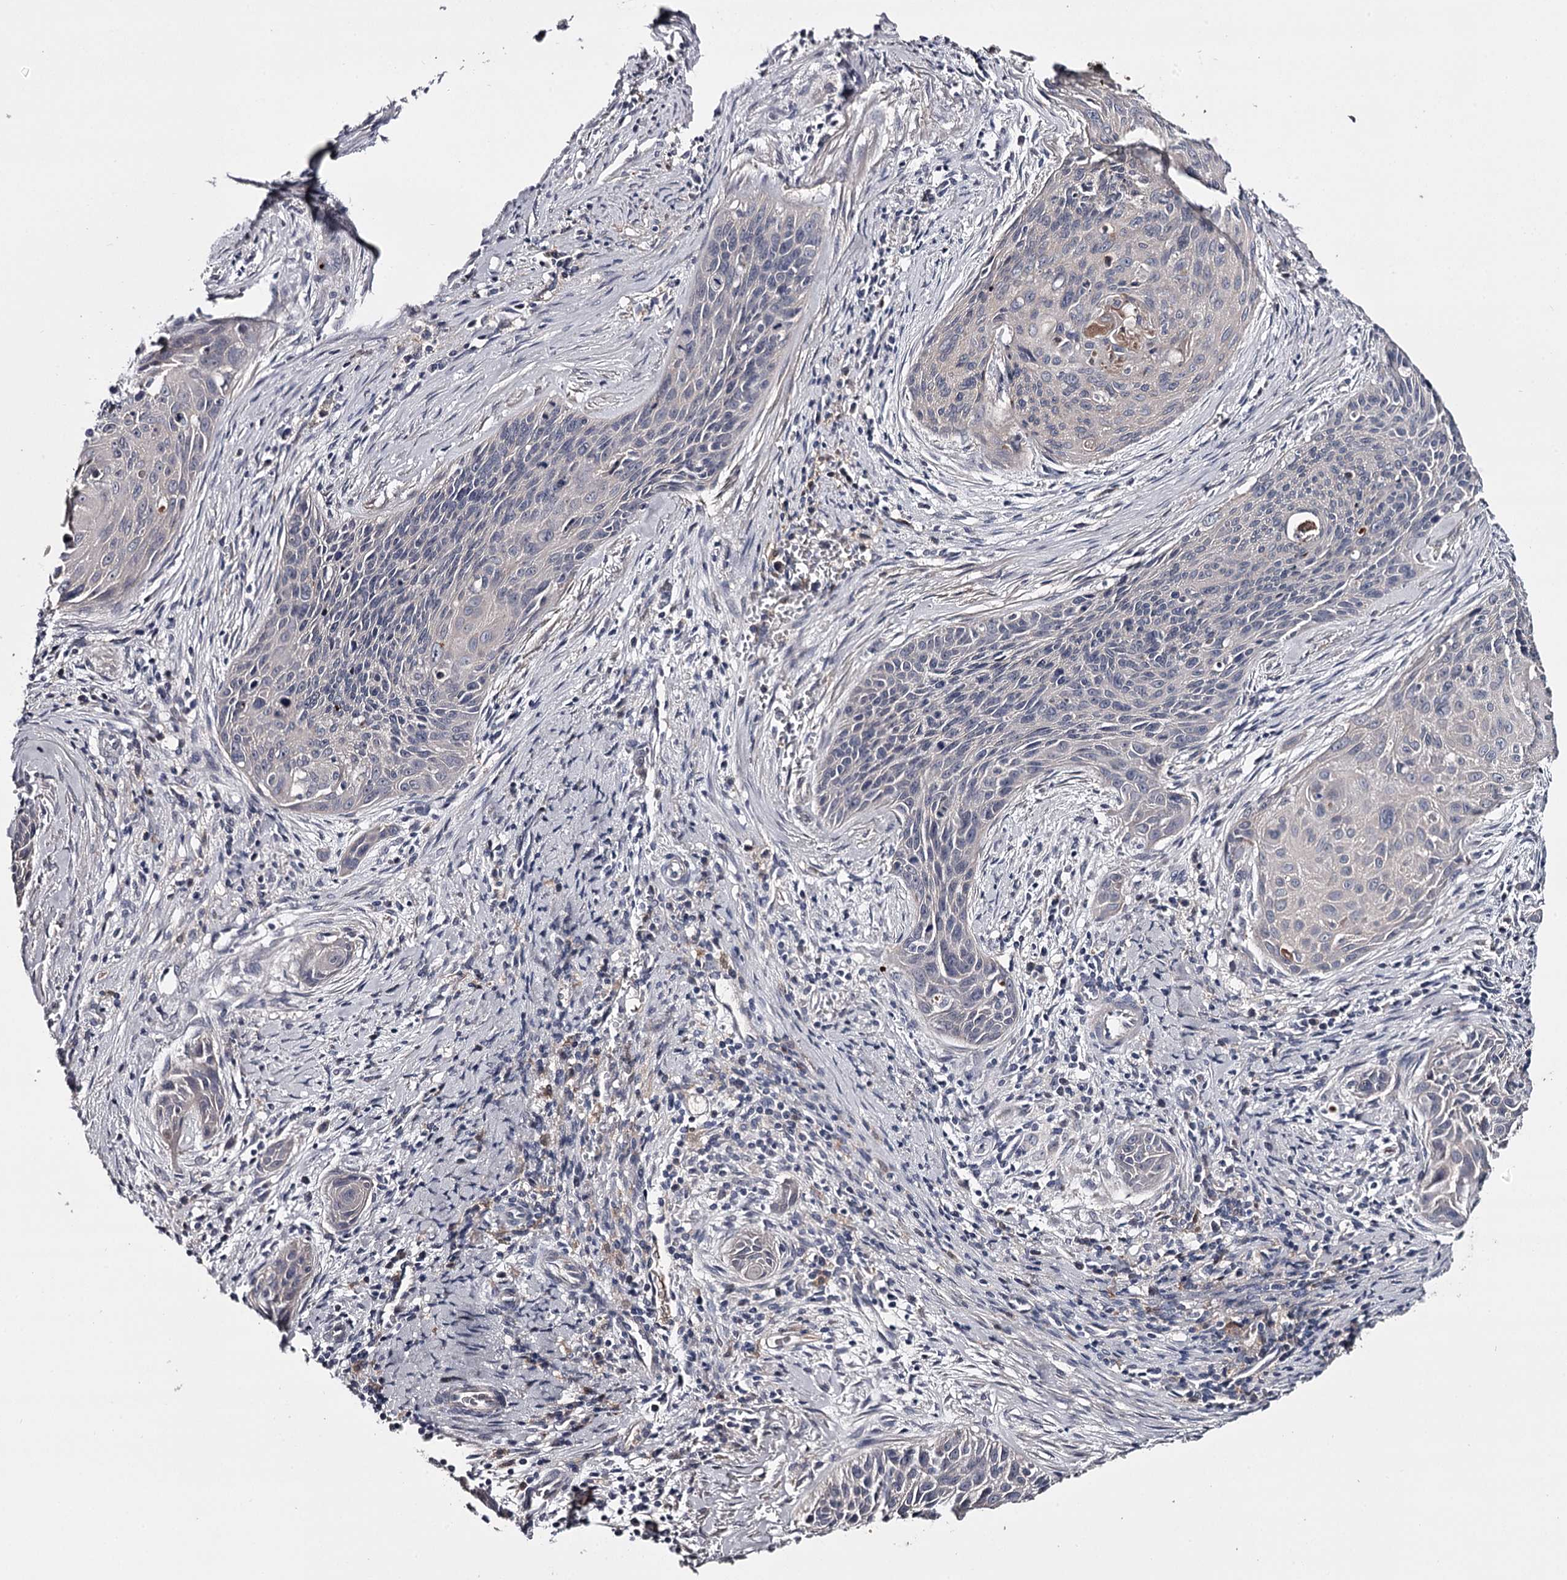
{"staining": {"intensity": "negative", "quantity": "none", "location": "none"}, "tissue": "cervical cancer", "cell_type": "Tumor cells", "image_type": "cancer", "snomed": [{"axis": "morphology", "description": "Squamous cell carcinoma, NOS"}, {"axis": "topography", "description": "Cervix"}], "caption": "Tumor cells are negative for protein expression in human squamous cell carcinoma (cervical). (DAB immunohistochemistry, high magnification).", "gene": "FDXACB1", "patient": {"sex": "female", "age": 55}}